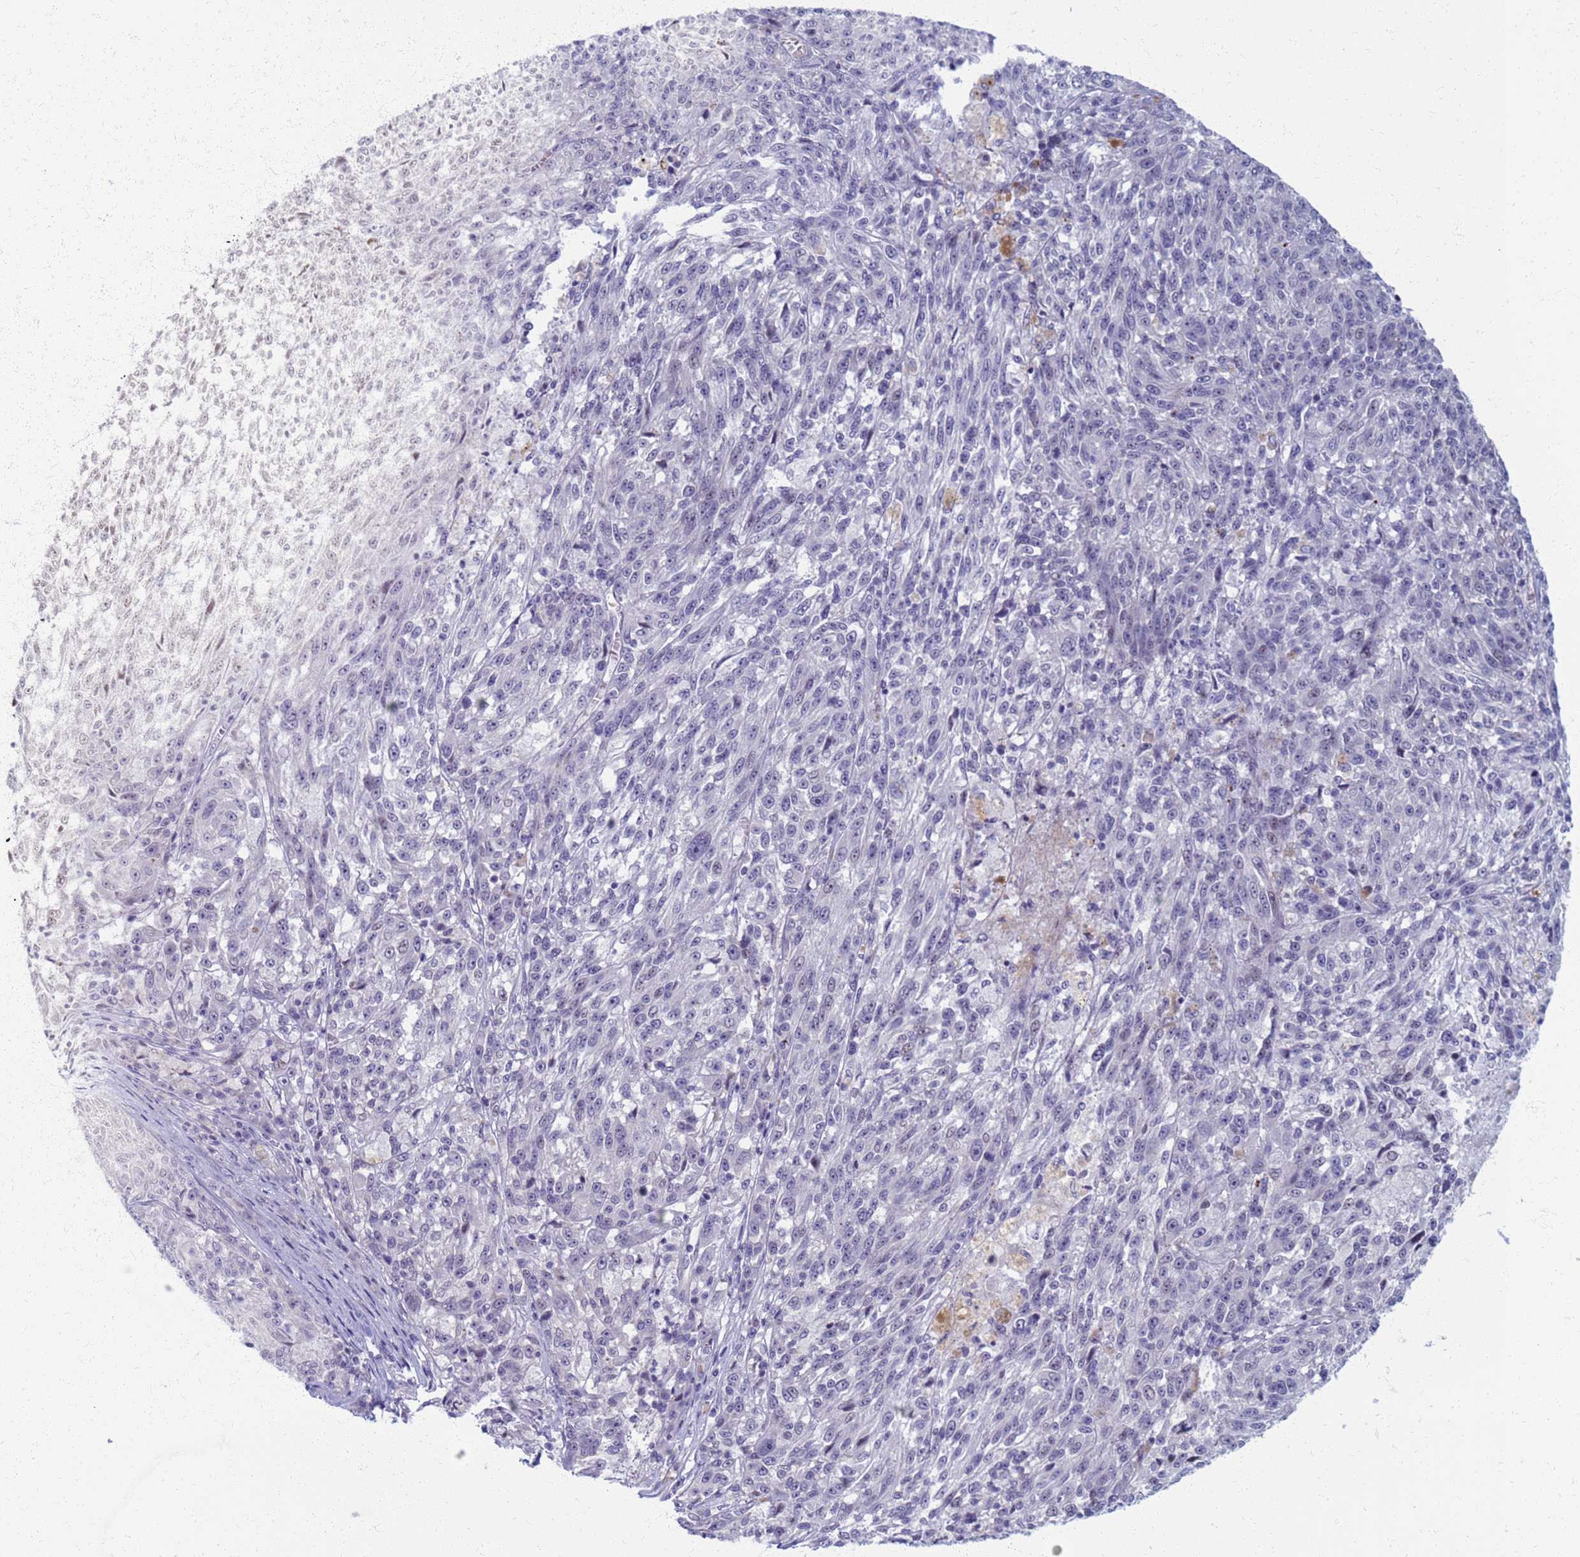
{"staining": {"intensity": "negative", "quantity": "none", "location": "none"}, "tissue": "melanoma", "cell_type": "Tumor cells", "image_type": "cancer", "snomed": [{"axis": "morphology", "description": "Malignant melanoma, NOS"}, {"axis": "topography", "description": "Skin"}], "caption": "Melanoma was stained to show a protein in brown. There is no significant positivity in tumor cells.", "gene": "CLCA2", "patient": {"sex": "male", "age": 53}}